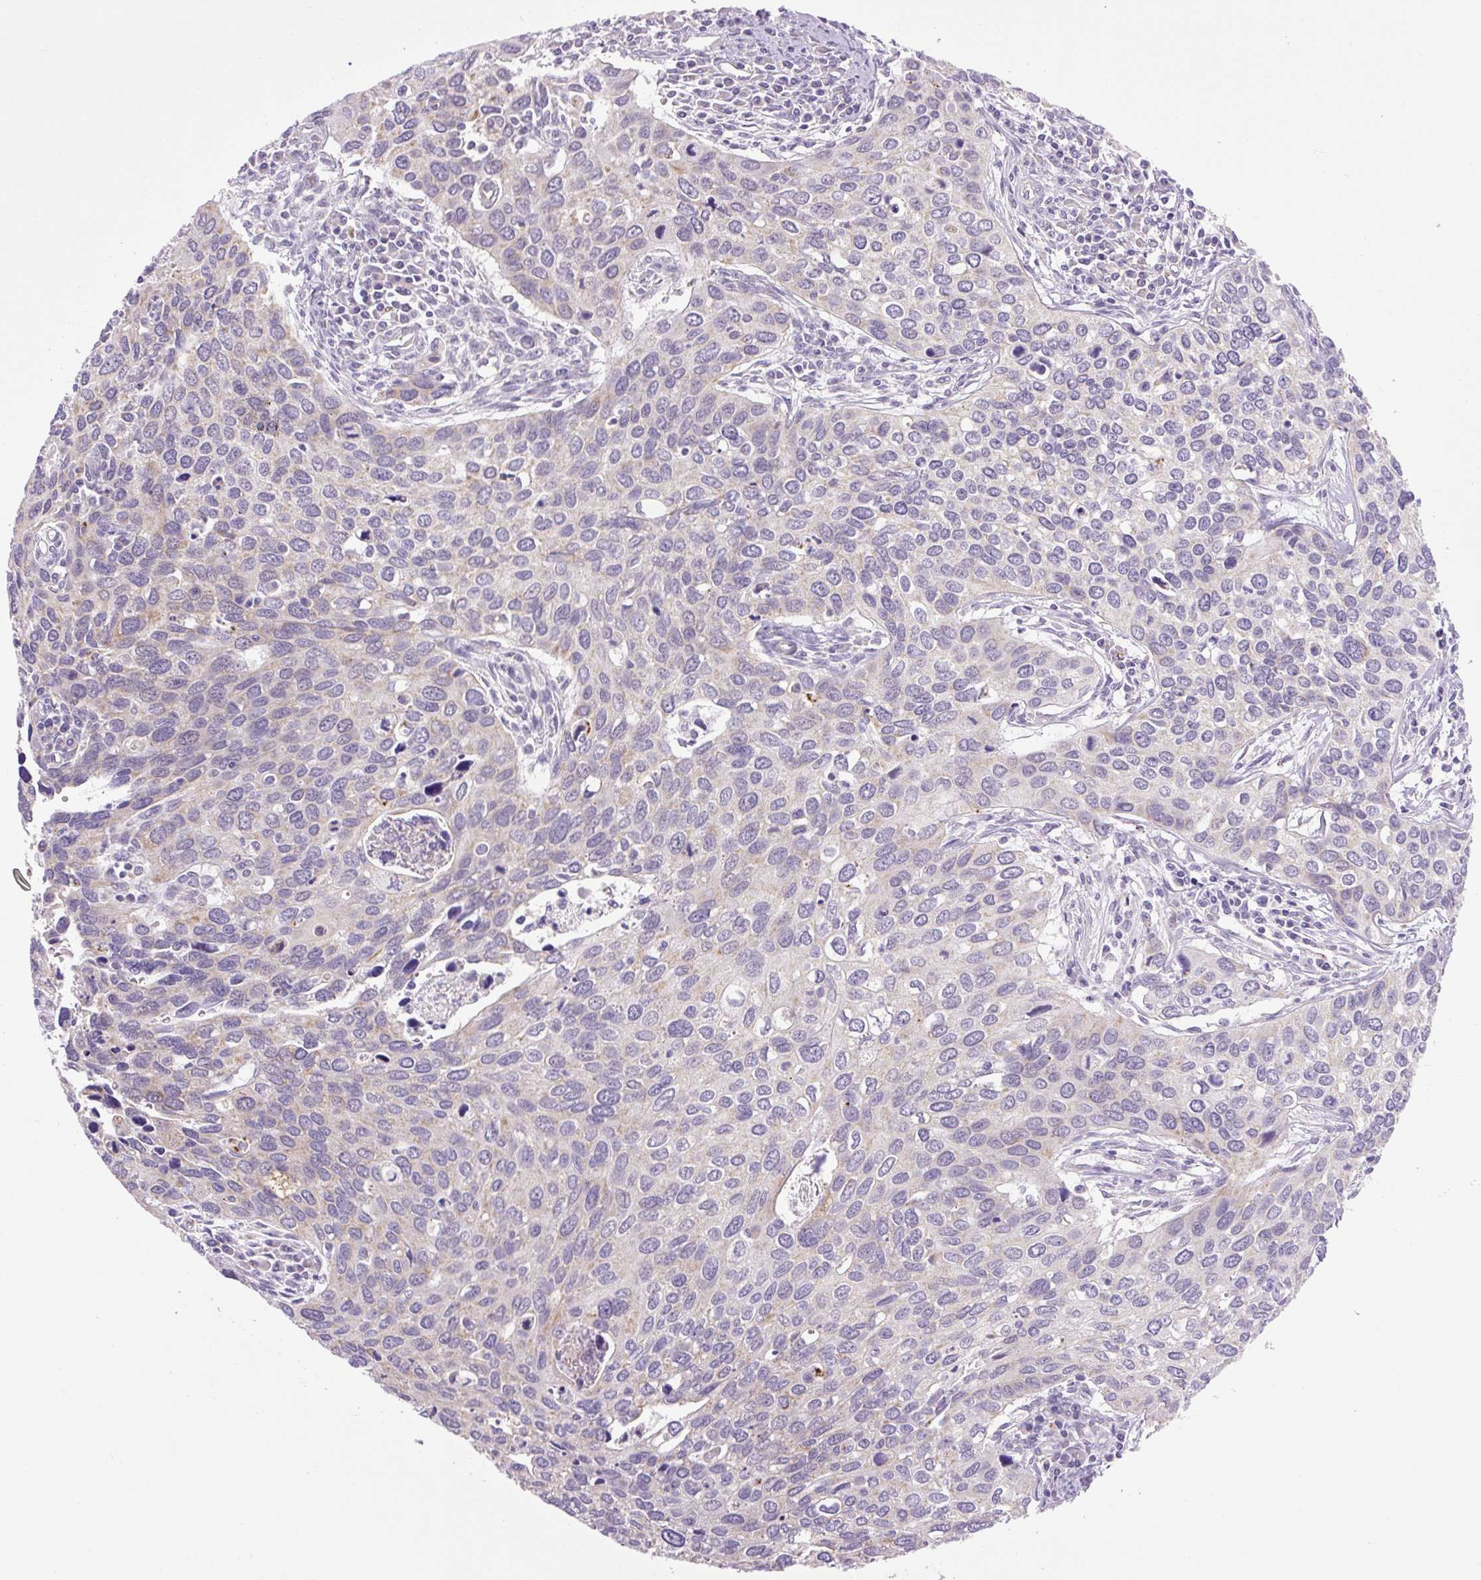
{"staining": {"intensity": "weak", "quantity": "<25%", "location": "cytoplasmic/membranous"}, "tissue": "cervical cancer", "cell_type": "Tumor cells", "image_type": "cancer", "snomed": [{"axis": "morphology", "description": "Squamous cell carcinoma, NOS"}, {"axis": "topography", "description": "Cervix"}], "caption": "Cervical cancer stained for a protein using immunohistochemistry shows no staining tumor cells.", "gene": "RNASE10", "patient": {"sex": "female", "age": 55}}